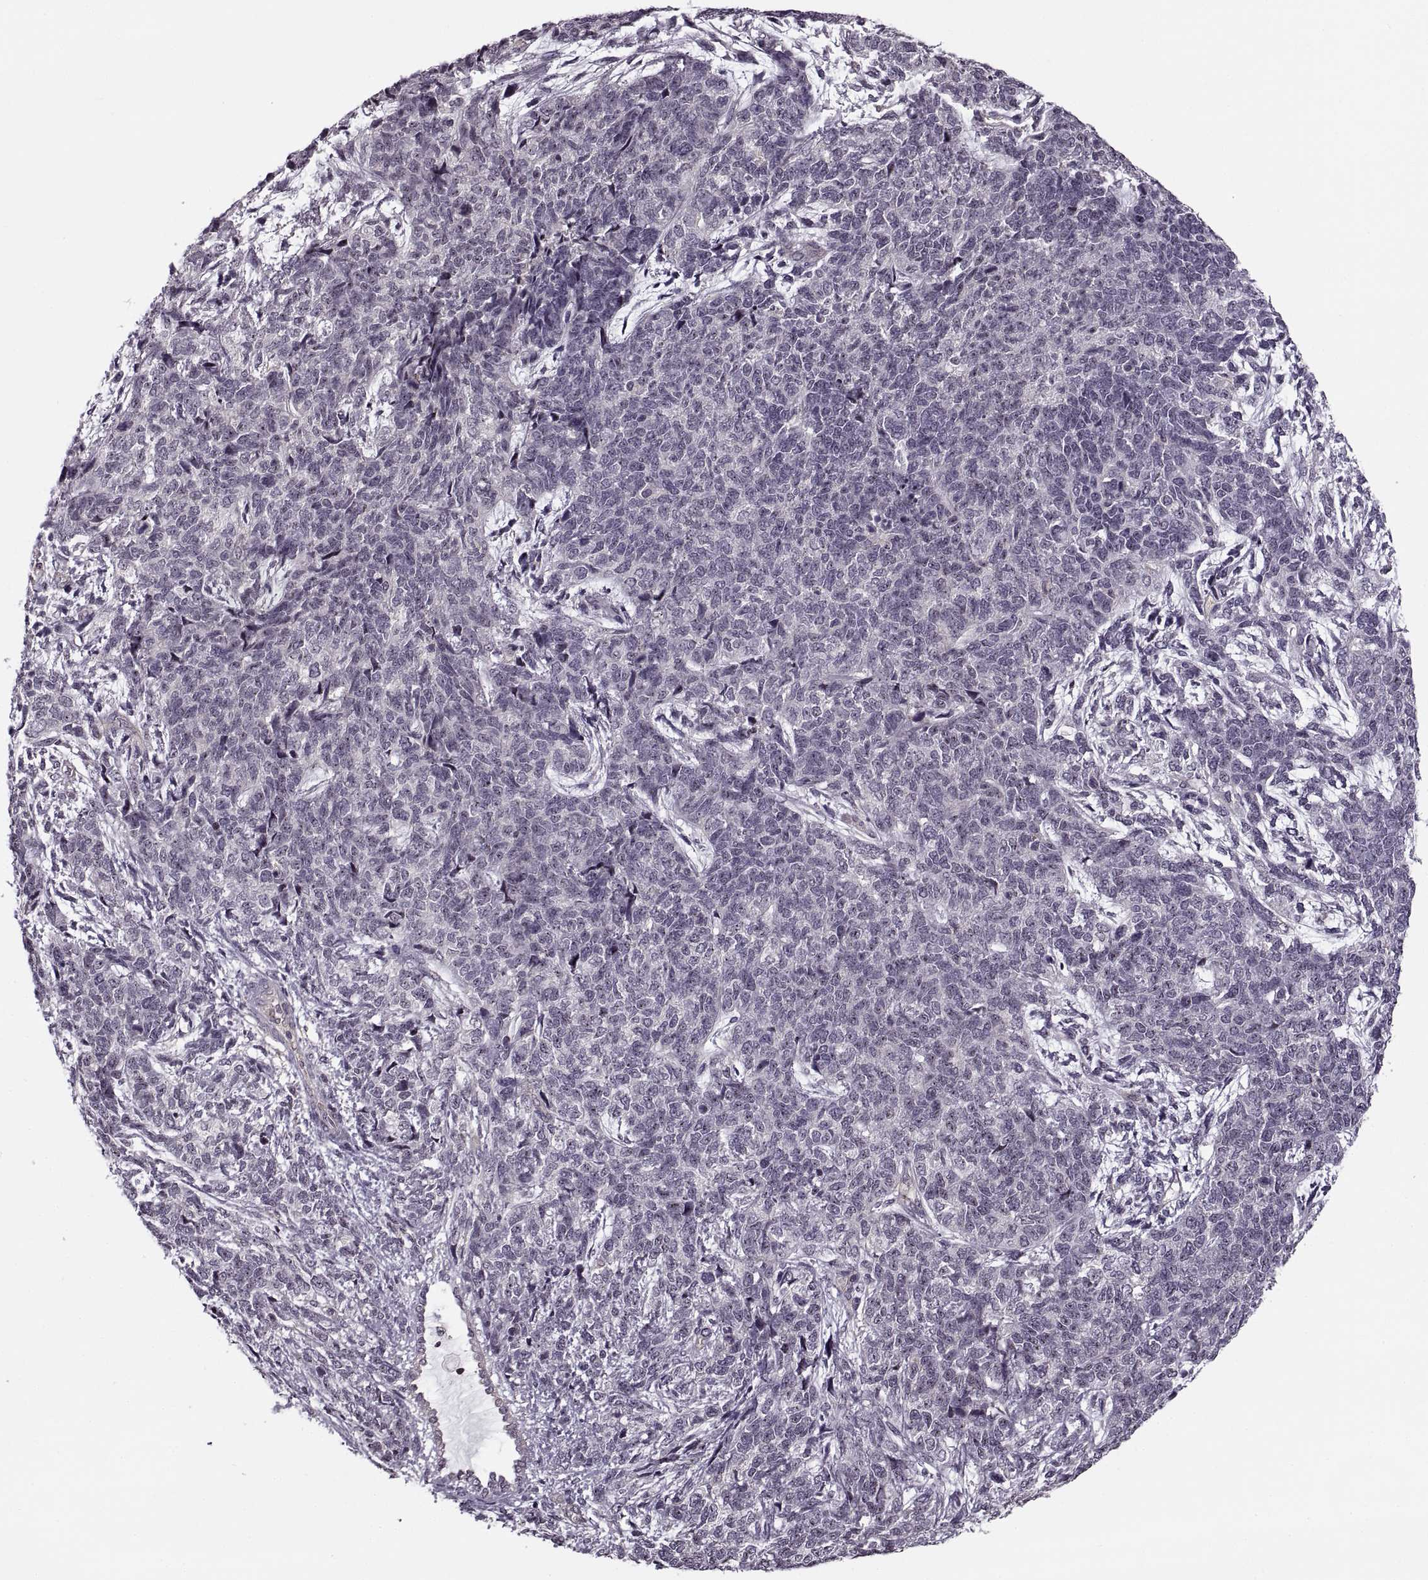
{"staining": {"intensity": "negative", "quantity": "none", "location": "none"}, "tissue": "cervical cancer", "cell_type": "Tumor cells", "image_type": "cancer", "snomed": [{"axis": "morphology", "description": "Squamous cell carcinoma, NOS"}, {"axis": "topography", "description": "Cervix"}], "caption": "Tumor cells are negative for protein expression in human cervical cancer (squamous cell carcinoma).", "gene": "LUZP2", "patient": {"sex": "female", "age": 63}}